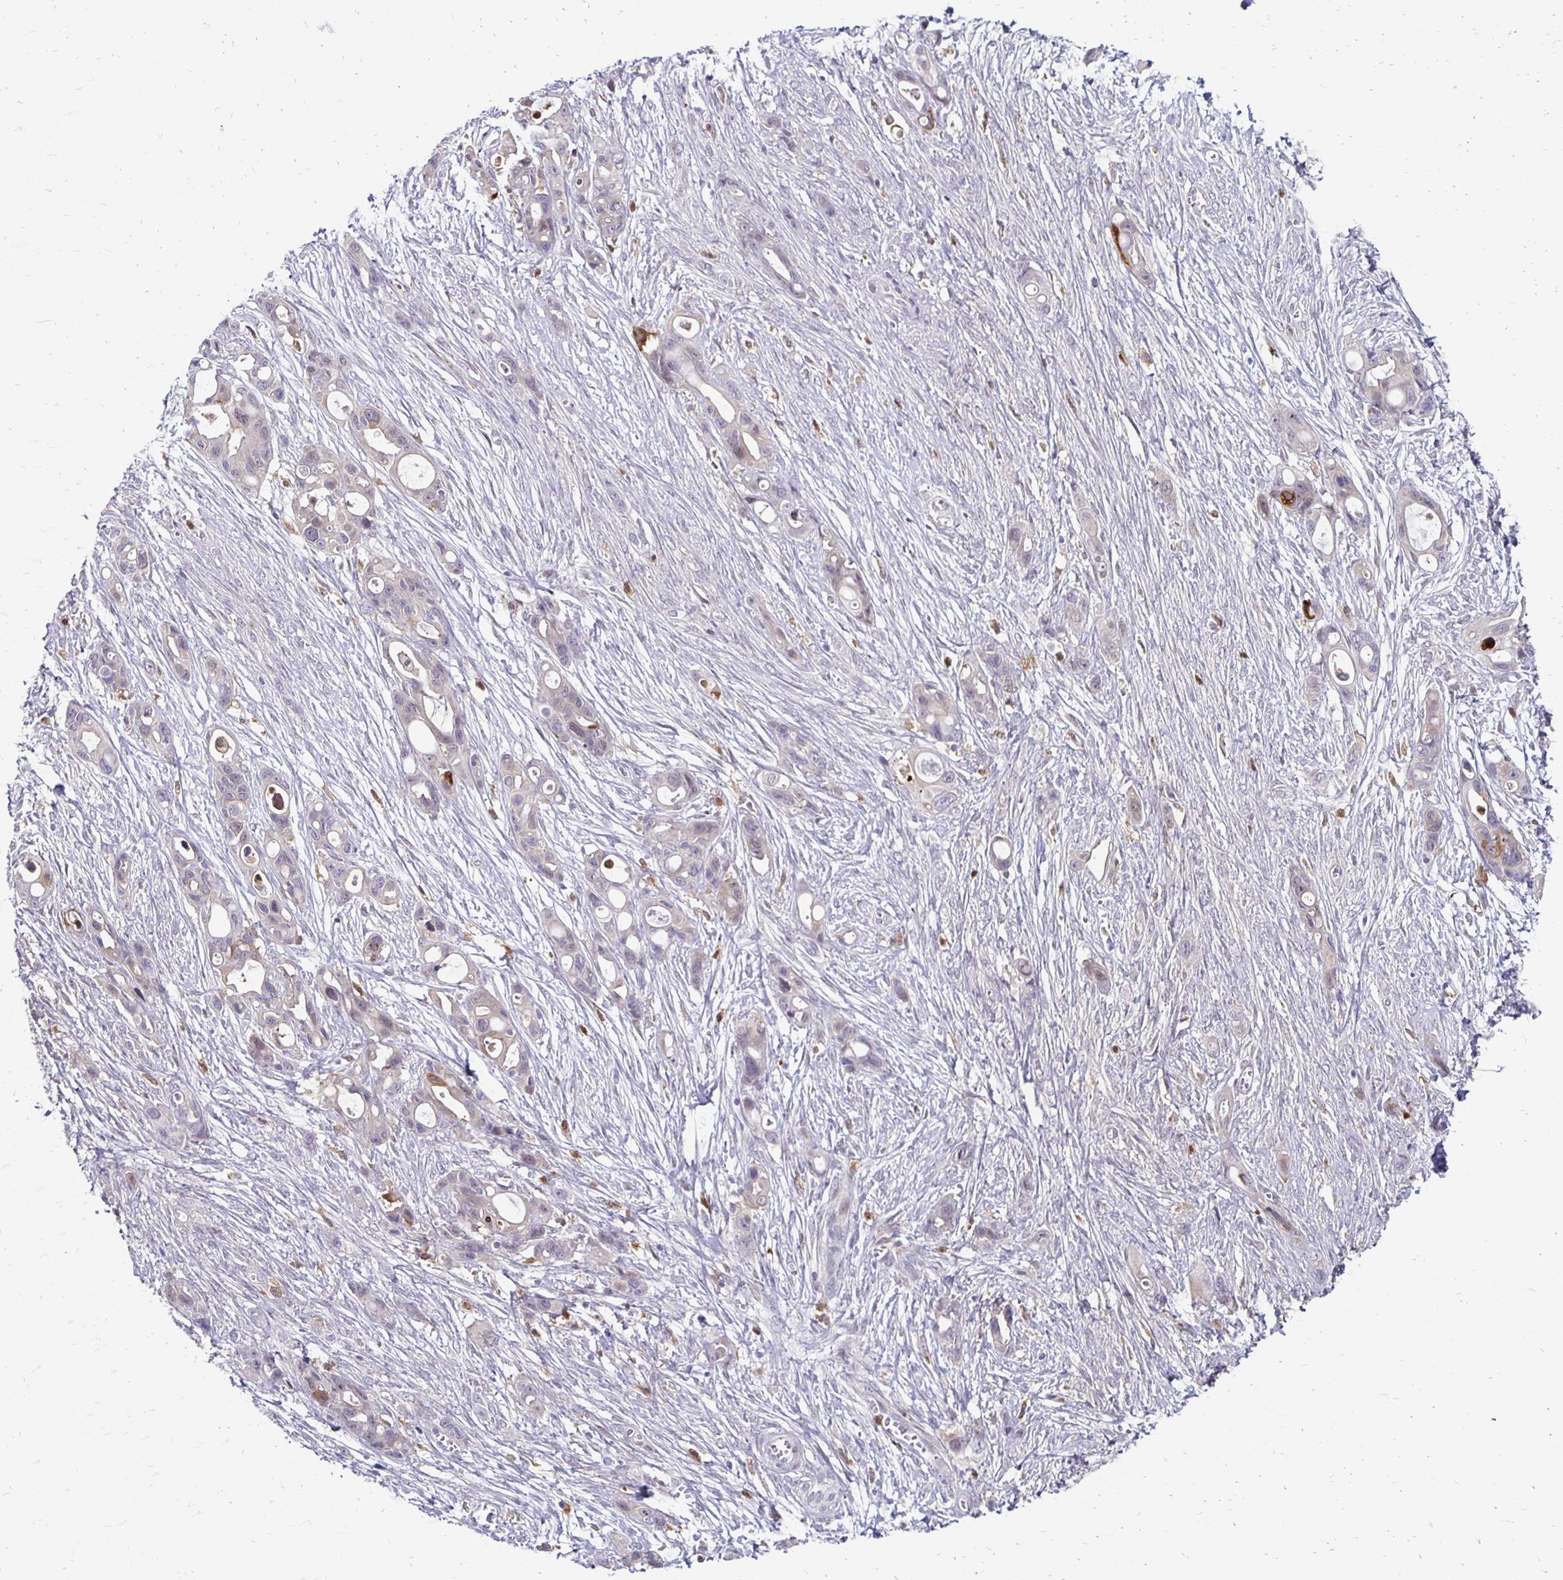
{"staining": {"intensity": "negative", "quantity": "none", "location": "none"}, "tissue": "ovarian cancer", "cell_type": "Tumor cells", "image_type": "cancer", "snomed": [{"axis": "morphology", "description": "Cystadenocarcinoma, mucinous, NOS"}, {"axis": "topography", "description": "Ovary"}], "caption": "An image of ovarian mucinous cystadenocarcinoma stained for a protein shows no brown staining in tumor cells.", "gene": "PADI2", "patient": {"sex": "female", "age": 70}}